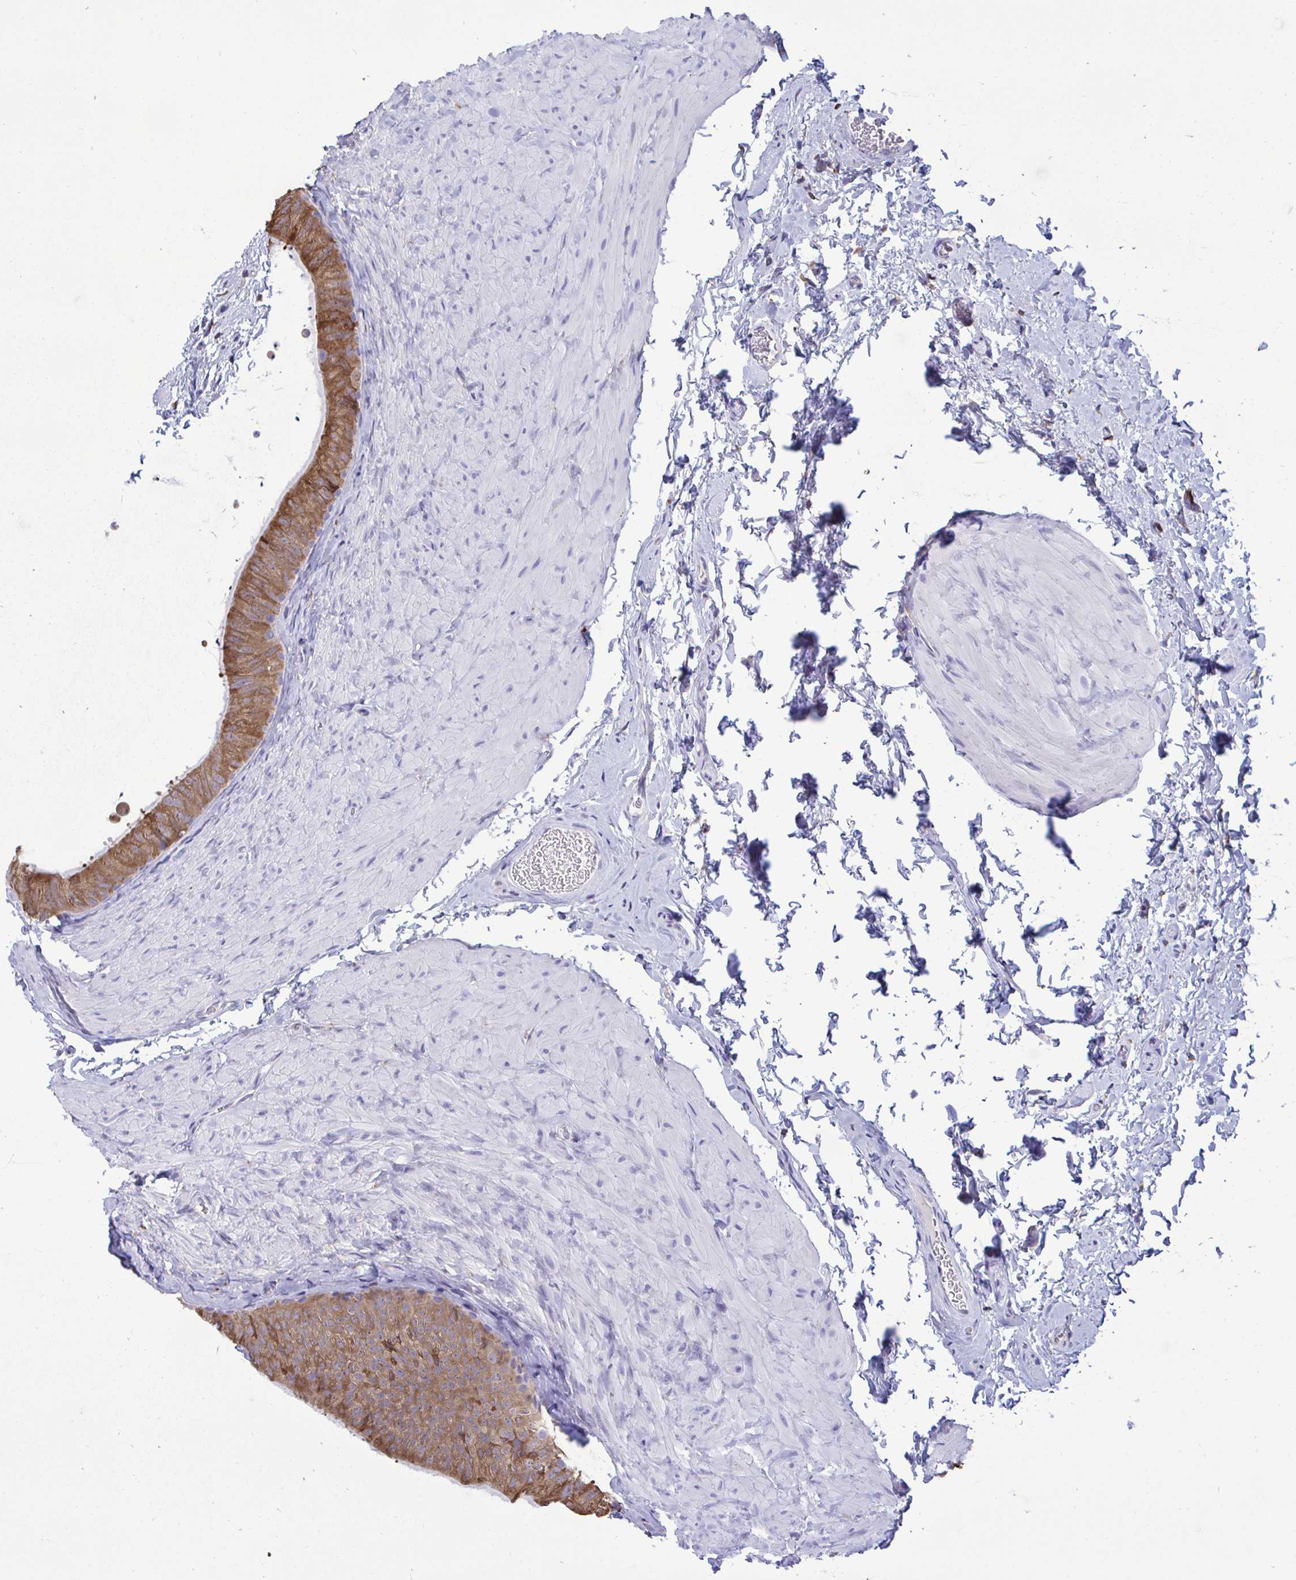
{"staining": {"intensity": "moderate", "quantity": ">75%", "location": "cytoplasmic/membranous"}, "tissue": "epididymis", "cell_type": "Glandular cells", "image_type": "normal", "snomed": [{"axis": "morphology", "description": "Normal tissue, NOS"}, {"axis": "topography", "description": "Epididymis, spermatic cord, NOS"}, {"axis": "topography", "description": "Epididymis"}], "caption": "Brown immunohistochemical staining in unremarkable epididymis displays moderate cytoplasmic/membranous positivity in about >75% of glandular cells.", "gene": "PIGK", "patient": {"sex": "male", "age": 31}}